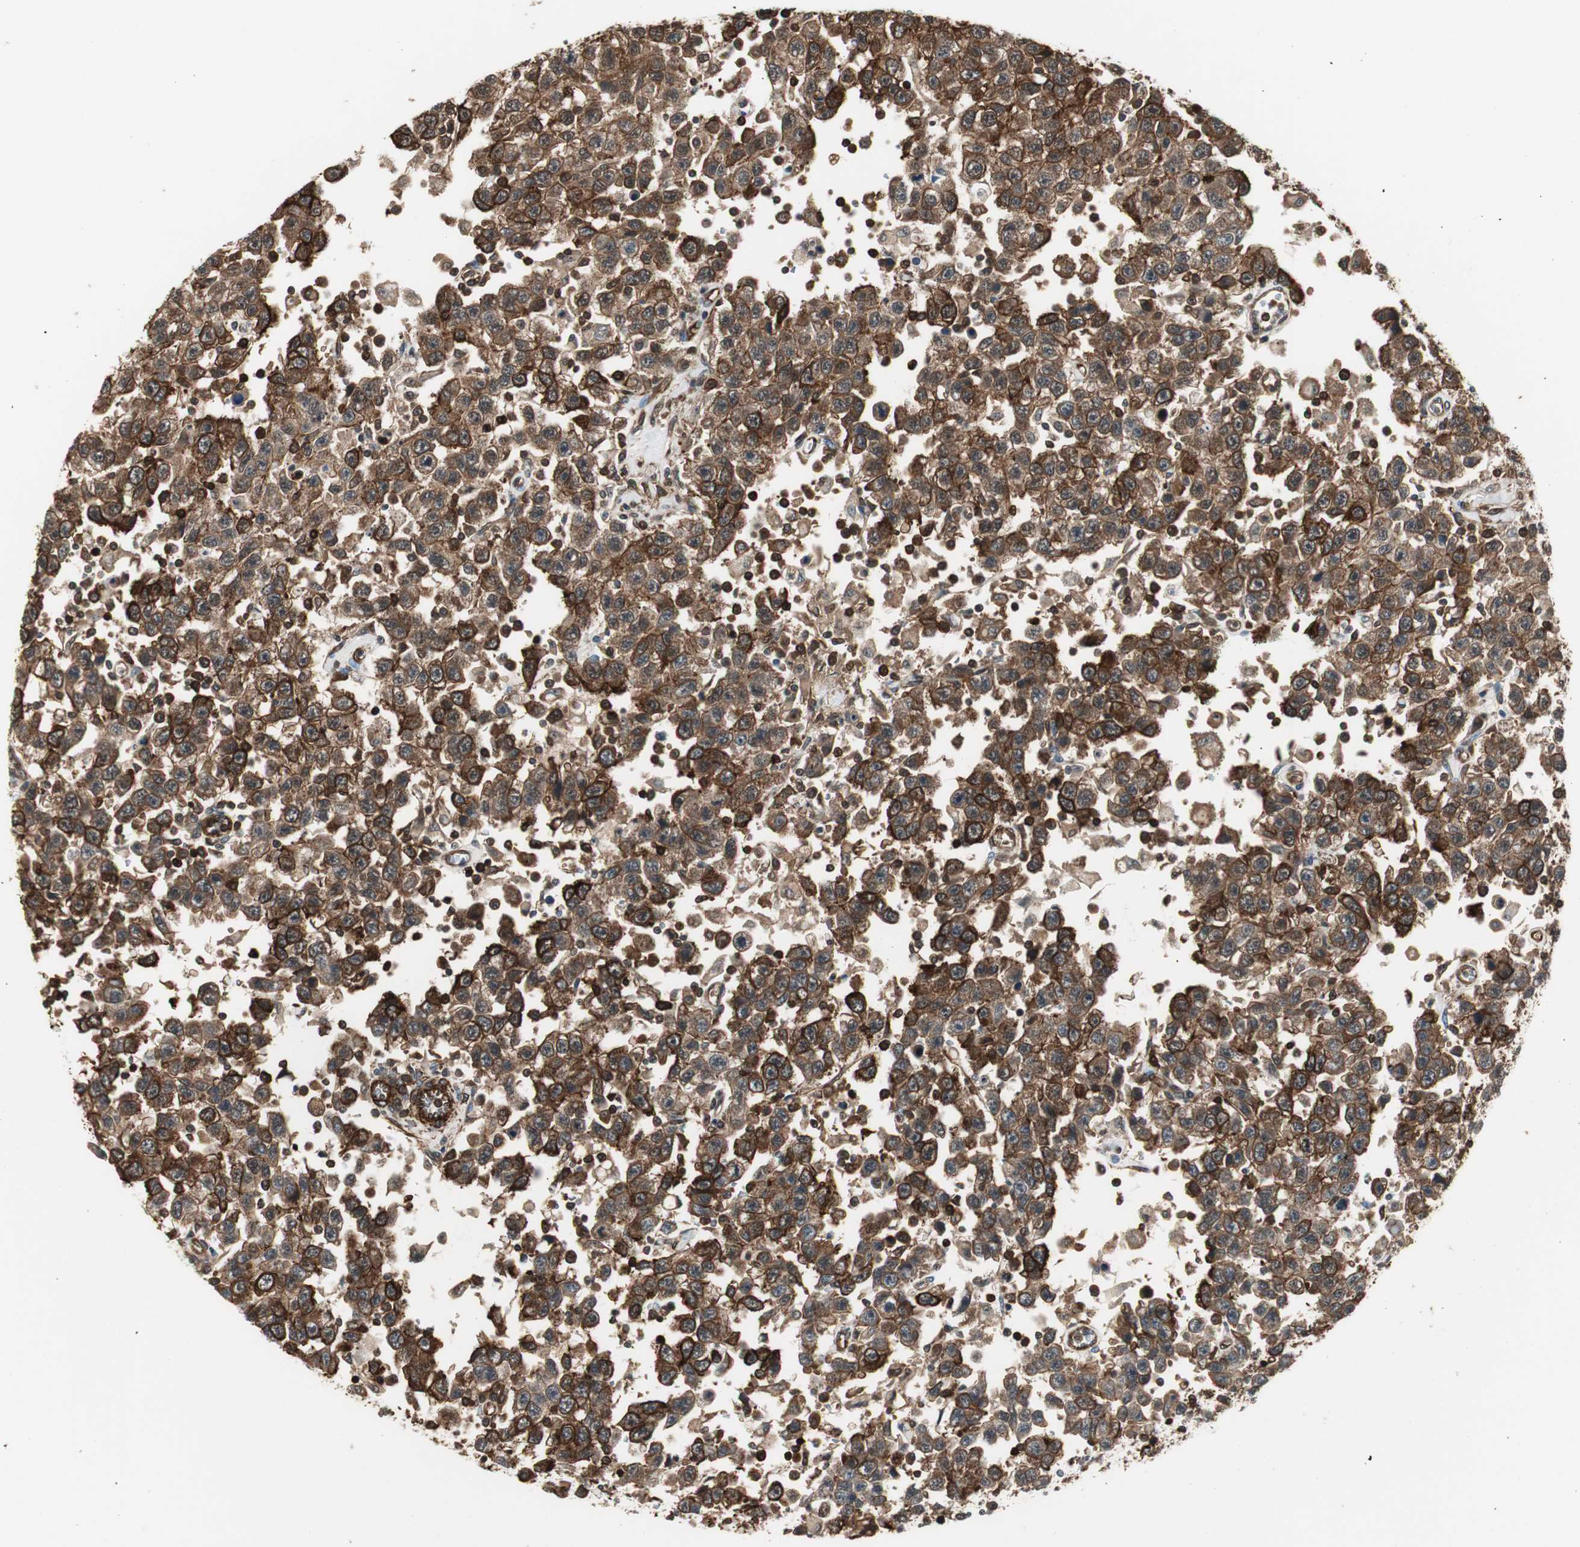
{"staining": {"intensity": "moderate", "quantity": ">75%", "location": "cytoplasmic/membranous"}, "tissue": "testis cancer", "cell_type": "Tumor cells", "image_type": "cancer", "snomed": [{"axis": "morphology", "description": "Seminoma, NOS"}, {"axis": "topography", "description": "Testis"}], "caption": "Brown immunohistochemical staining in testis cancer (seminoma) reveals moderate cytoplasmic/membranous expression in approximately >75% of tumor cells. (brown staining indicates protein expression, while blue staining denotes nuclei).", "gene": "PTPN11", "patient": {"sex": "male", "age": 41}}